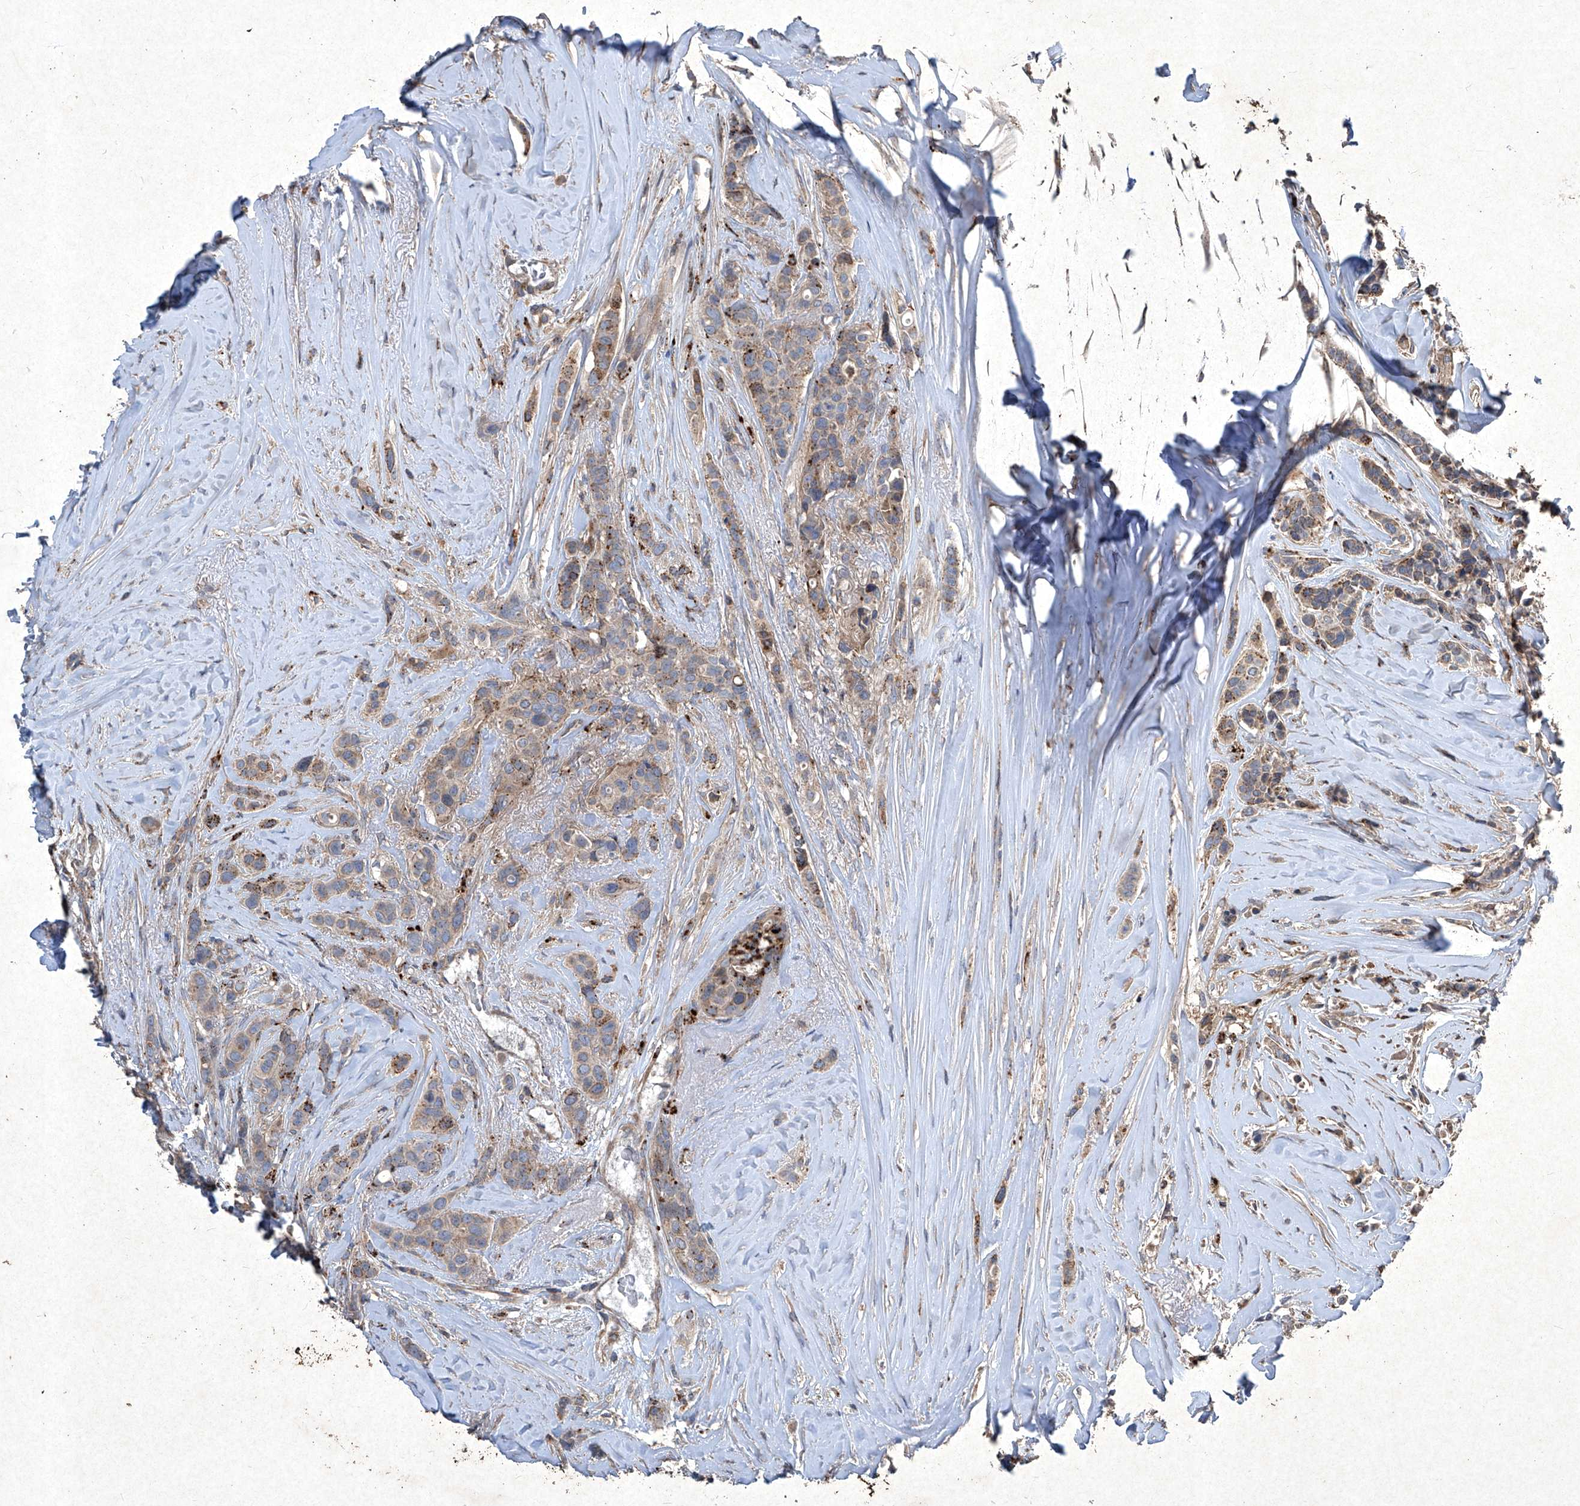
{"staining": {"intensity": "moderate", "quantity": ">75%", "location": "cytoplasmic/membranous"}, "tissue": "breast cancer", "cell_type": "Tumor cells", "image_type": "cancer", "snomed": [{"axis": "morphology", "description": "Lobular carcinoma"}, {"axis": "topography", "description": "Breast"}], "caption": "Immunohistochemistry (IHC) histopathology image of lobular carcinoma (breast) stained for a protein (brown), which displays medium levels of moderate cytoplasmic/membranous positivity in about >75% of tumor cells.", "gene": "MED16", "patient": {"sex": "female", "age": 51}}